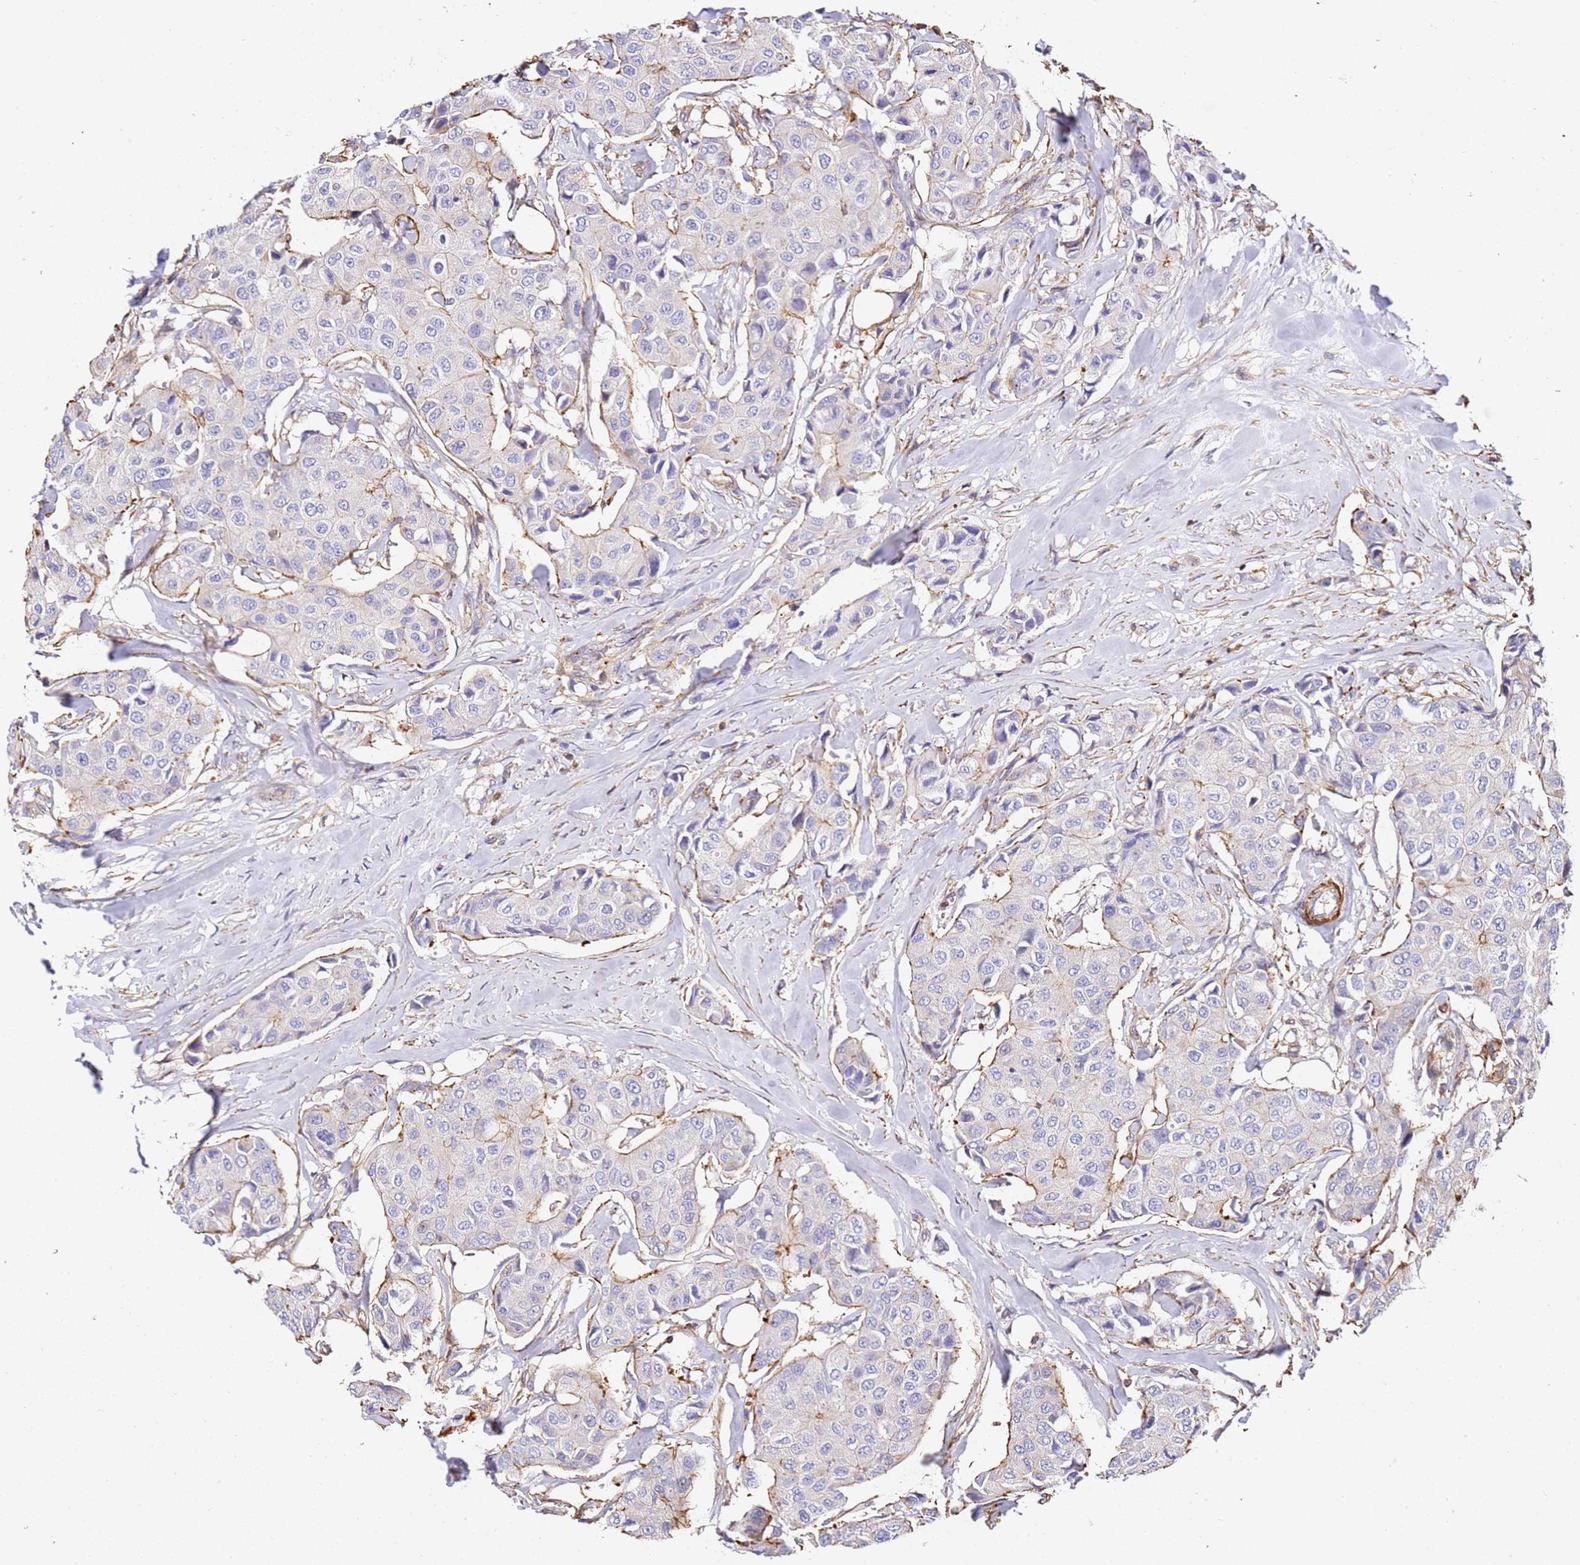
{"staining": {"intensity": "negative", "quantity": "none", "location": "none"}, "tissue": "breast cancer", "cell_type": "Tumor cells", "image_type": "cancer", "snomed": [{"axis": "morphology", "description": "Duct carcinoma"}, {"axis": "topography", "description": "Breast"}], "caption": "This is a micrograph of IHC staining of breast cancer, which shows no staining in tumor cells.", "gene": "ZNF671", "patient": {"sex": "female", "age": 80}}